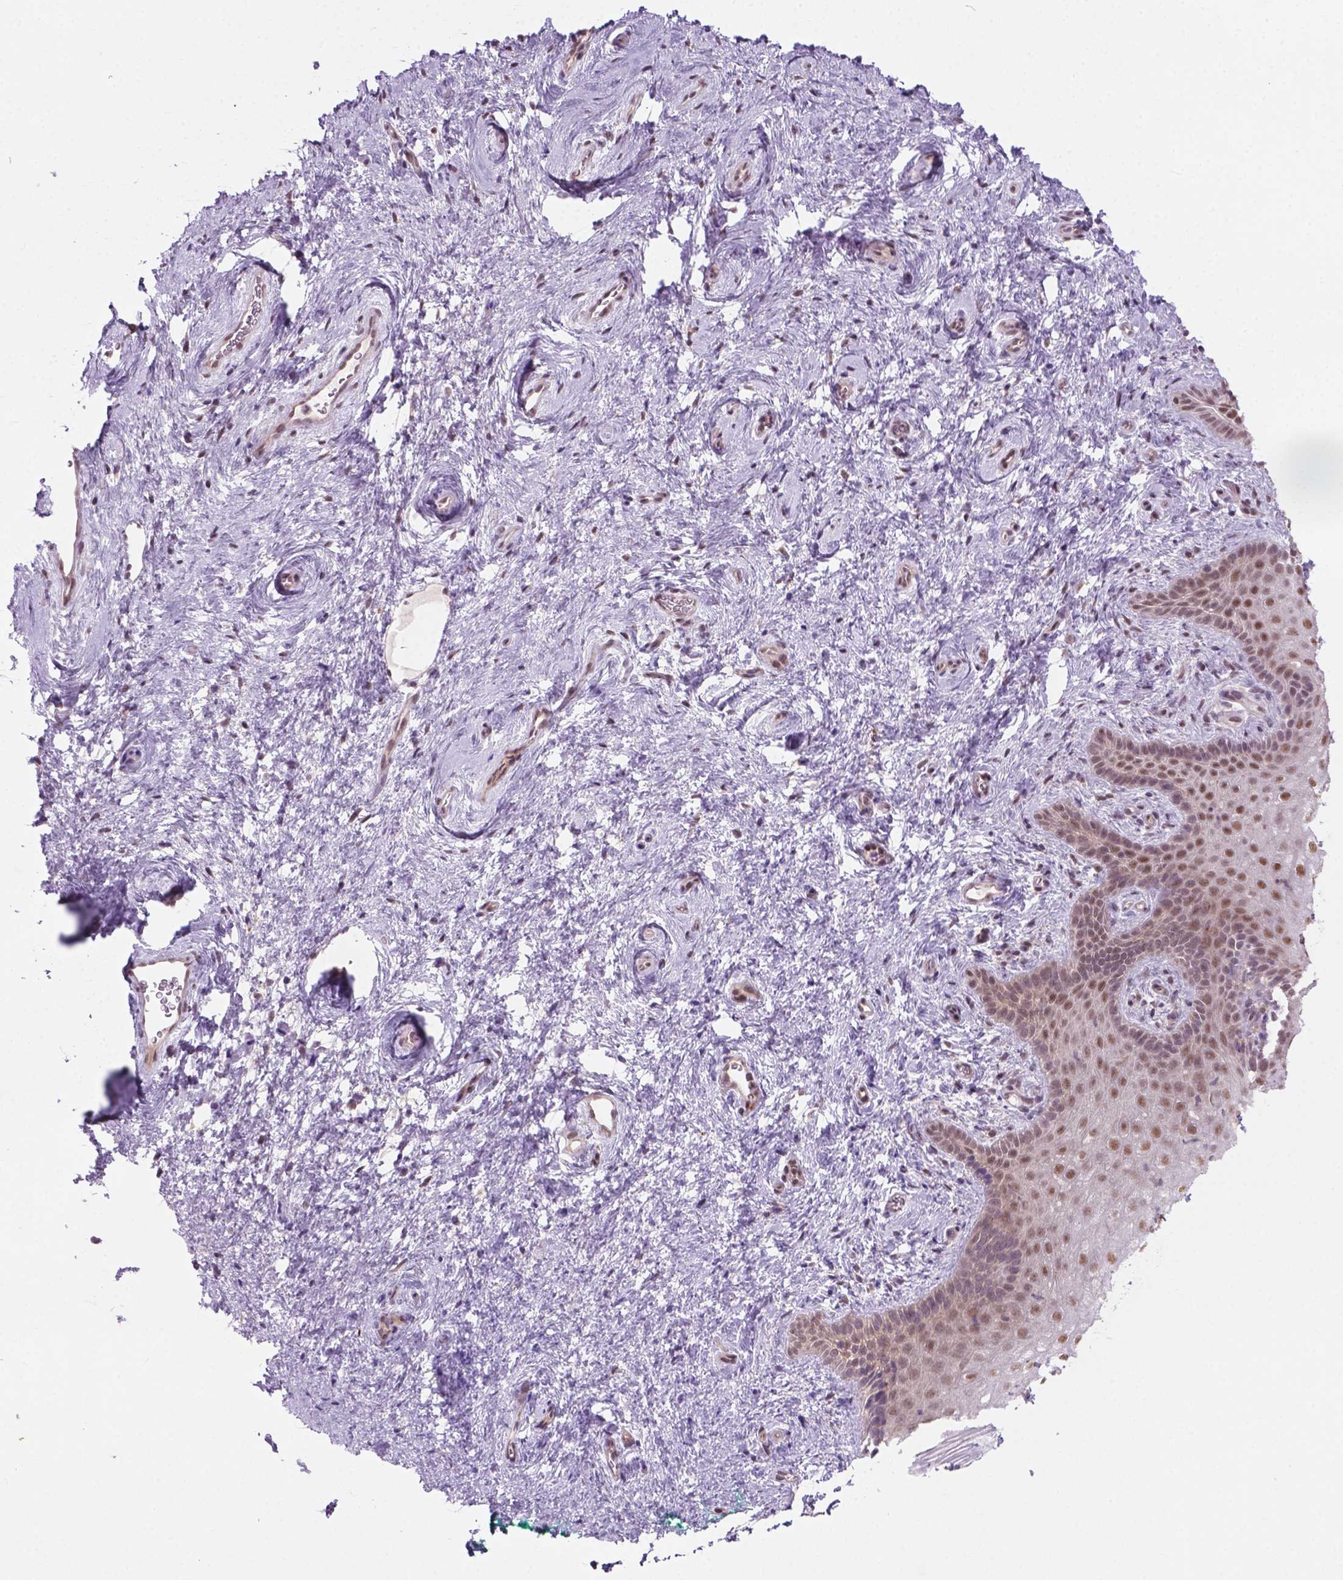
{"staining": {"intensity": "moderate", "quantity": "25%-75%", "location": "nuclear"}, "tissue": "vagina", "cell_type": "Squamous epithelial cells", "image_type": "normal", "snomed": [{"axis": "morphology", "description": "Normal tissue, NOS"}, {"axis": "topography", "description": "Vagina"}], "caption": "A brown stain shows moderate nuclear staining of a protein in squamous epithelial cells of normal vagina.", "gene": "PHAX", "patient": {"sex": "female", "age": 45}}